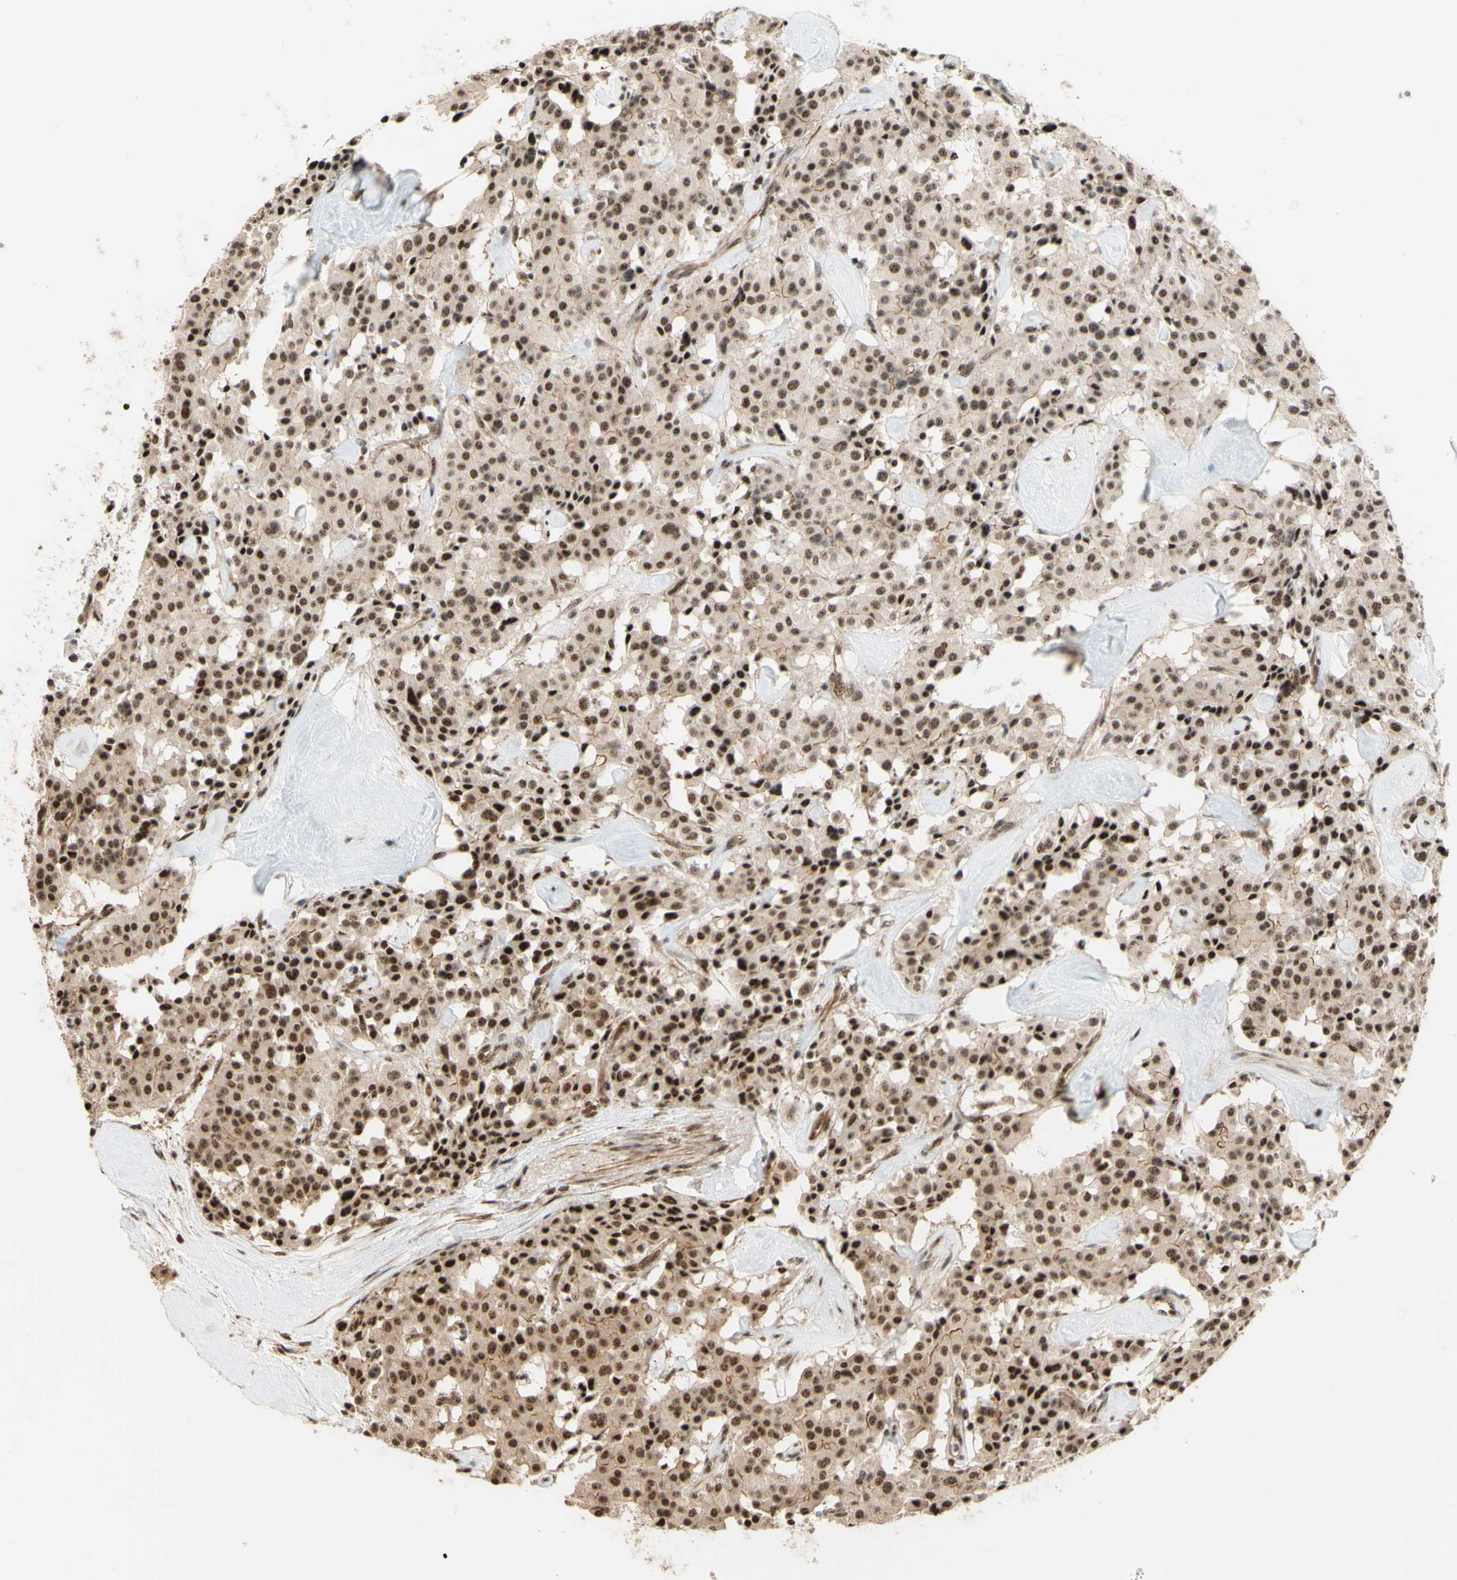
{"staining": {"intensity": "strong", "quantity": ">75%", "location": "nuclear"}, "tissue": "carcinoid", "cell_type": "Tumor cells", "image_type": "cancer", "snomed": [{"axis": "morphology", "description": "Carcinoid, malignant, NOS"}, {"axis": "topography", "description": "Lung"}], "caption": "Immunohistochemistry (IHC) (DAB) staining of carcinoid displays strong nuclear protein positivity in about >75% of tumor cells.", "gene": "SAP18", "patient": {"sex": "male", "age": 30}}